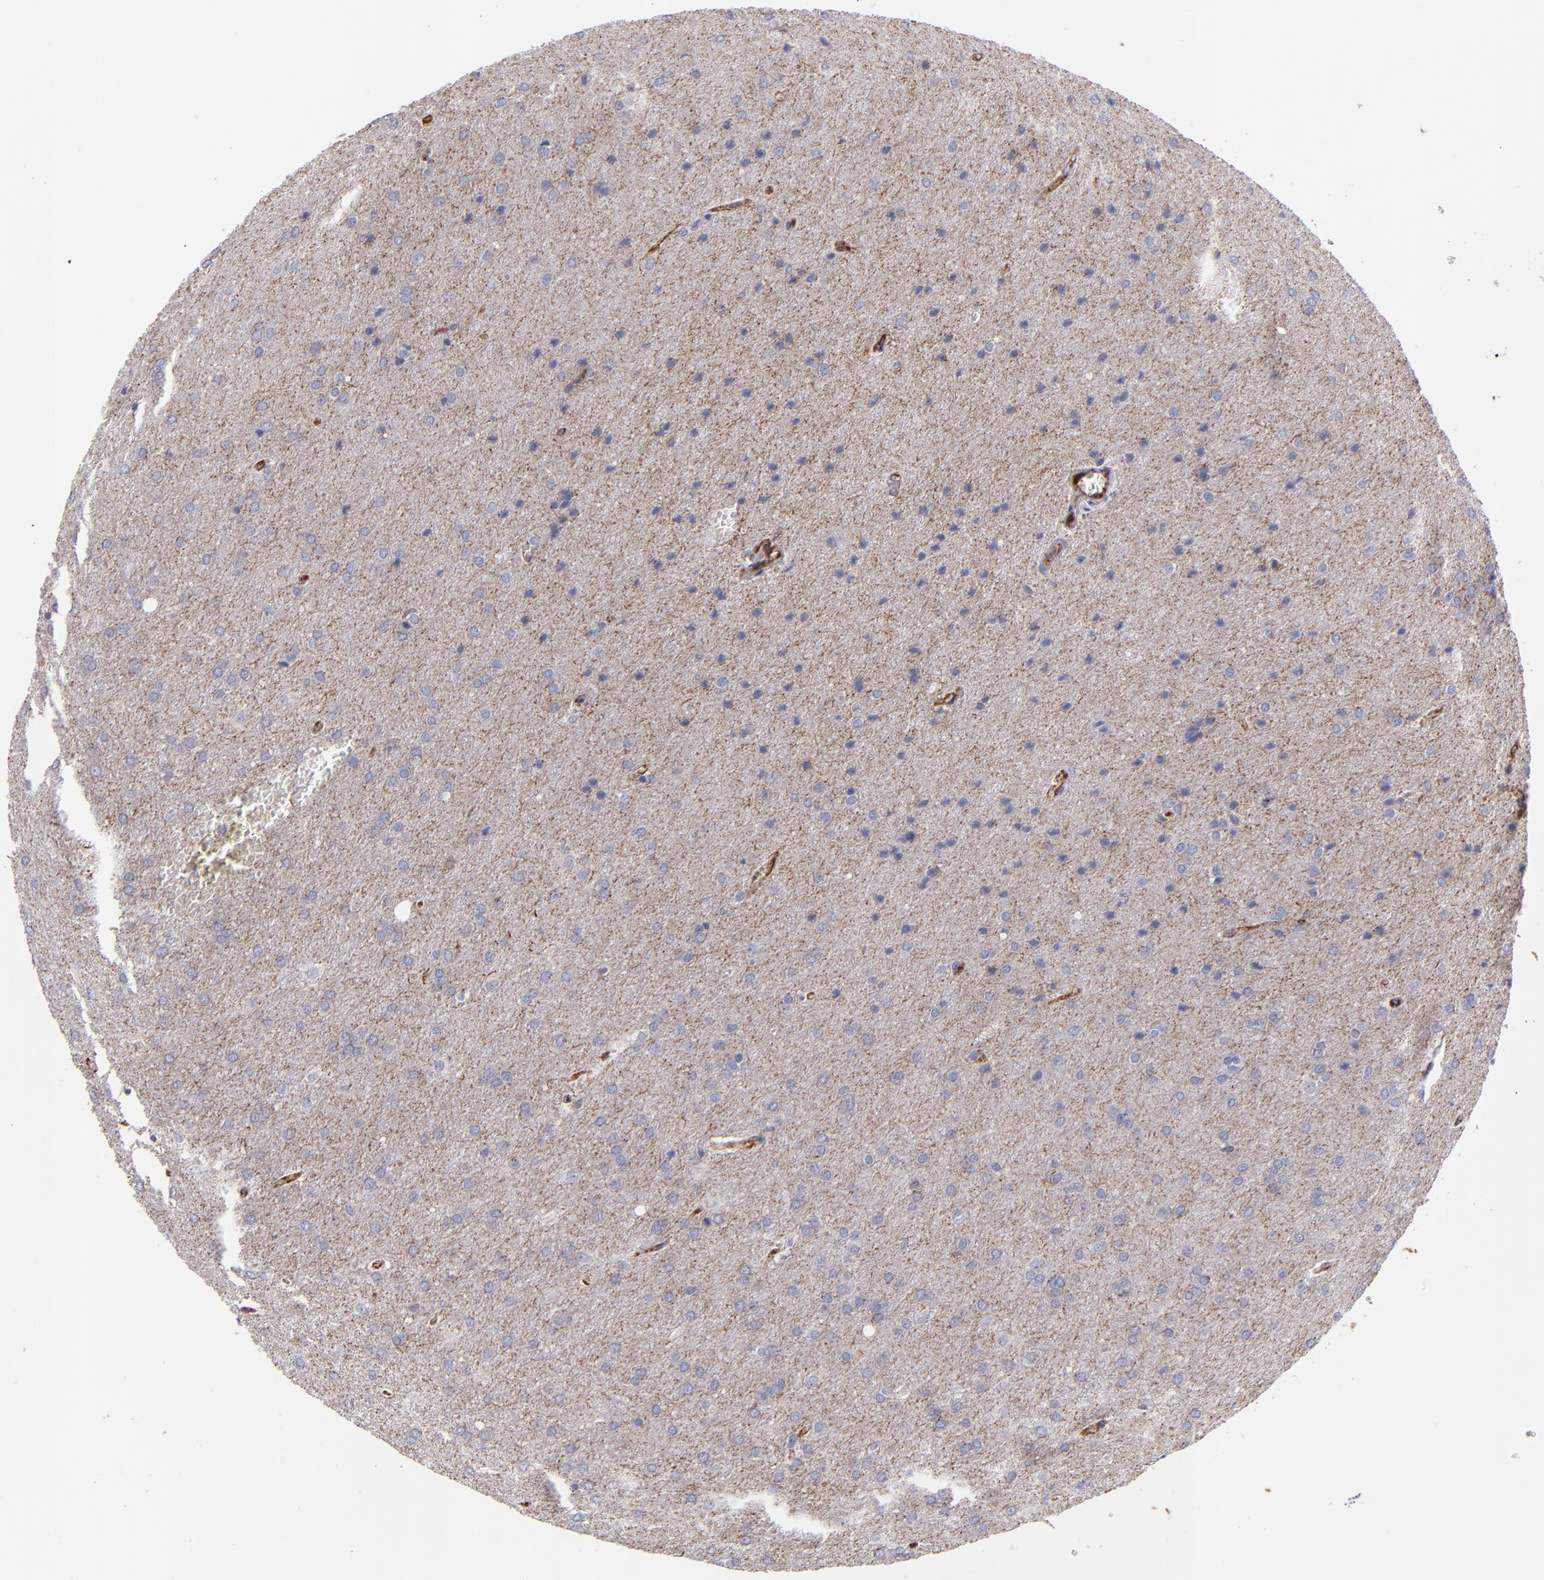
{"staining": {"intensity": "negative", "quantity": "none", "location": "none"}, "tissue": "glioma", "cell_type": "Tumor cells", "image_type": "cancer", "snomed": [{"axis": "morphology", "description": "Glioma, malignant, Low grade"}, {"axis": "topography", "description": "Brain"}], "caption": "Glioma was stained to show a protein in brown. There is no significant staining in tumor cells.", "gene": "MVP", "patient": {"sex": "female", "age": 32}}